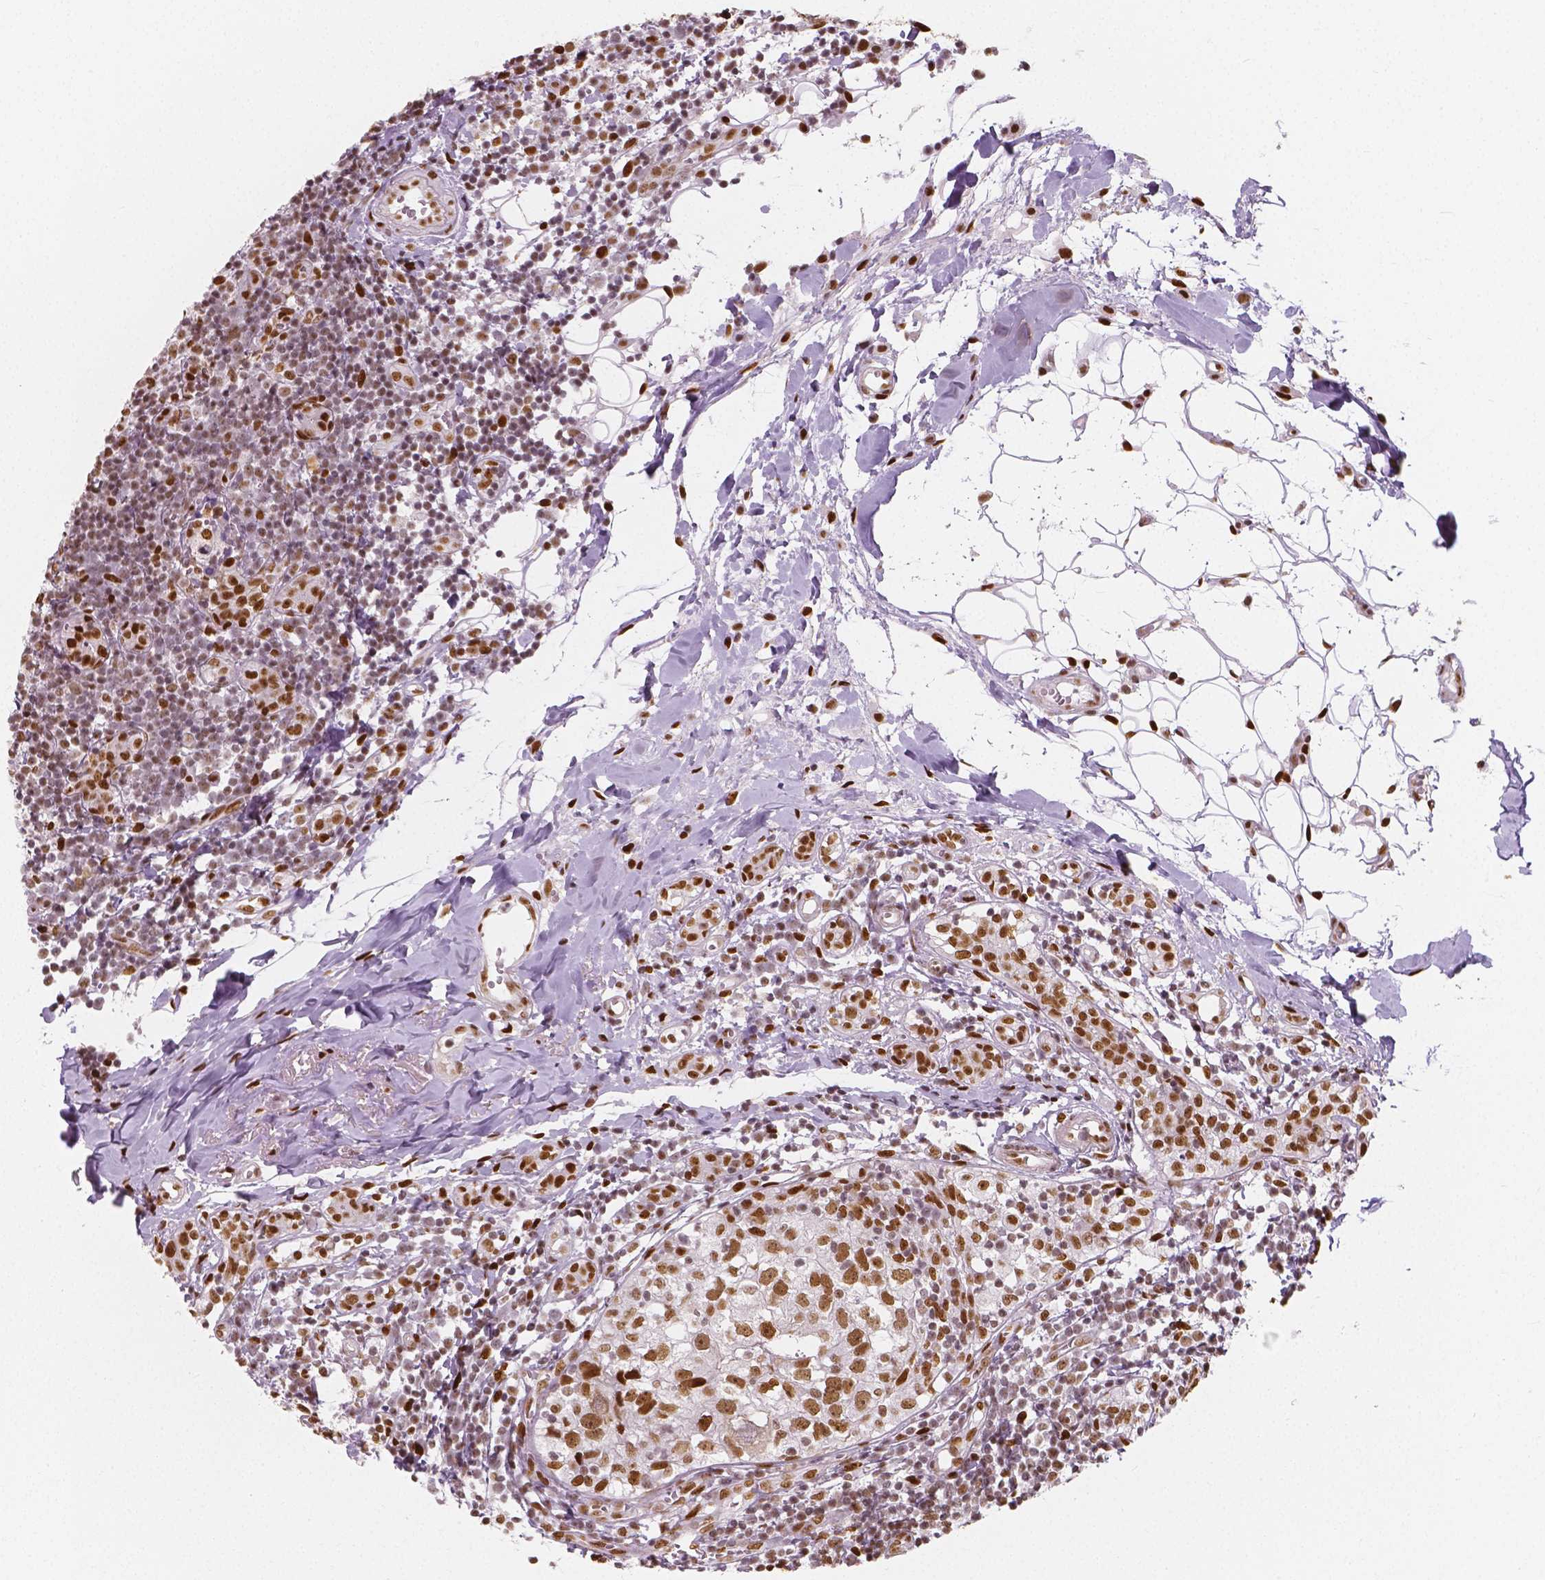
{"staining": {"intensity": "moderate", "quantity": ">75%", "location": "nuclear"}, "tissue": "breast cancer", "cell_type": "Tumor cells", "image_type": "cancer", "snomed": [{"axis": "morphology", "description": "Duct carcinoma"}, {"axis": "topography", "description": "Breast"}], "caption": "Immunohistochemical staining of breast invasive ductal carcinoma shows moderate nuclear protein staining in about >75% of tumor cells. (IHC, brightfield microscopy, high magnification).", "gene": "NUCKS1", "patient": {"sex": "female", "age": 30}}